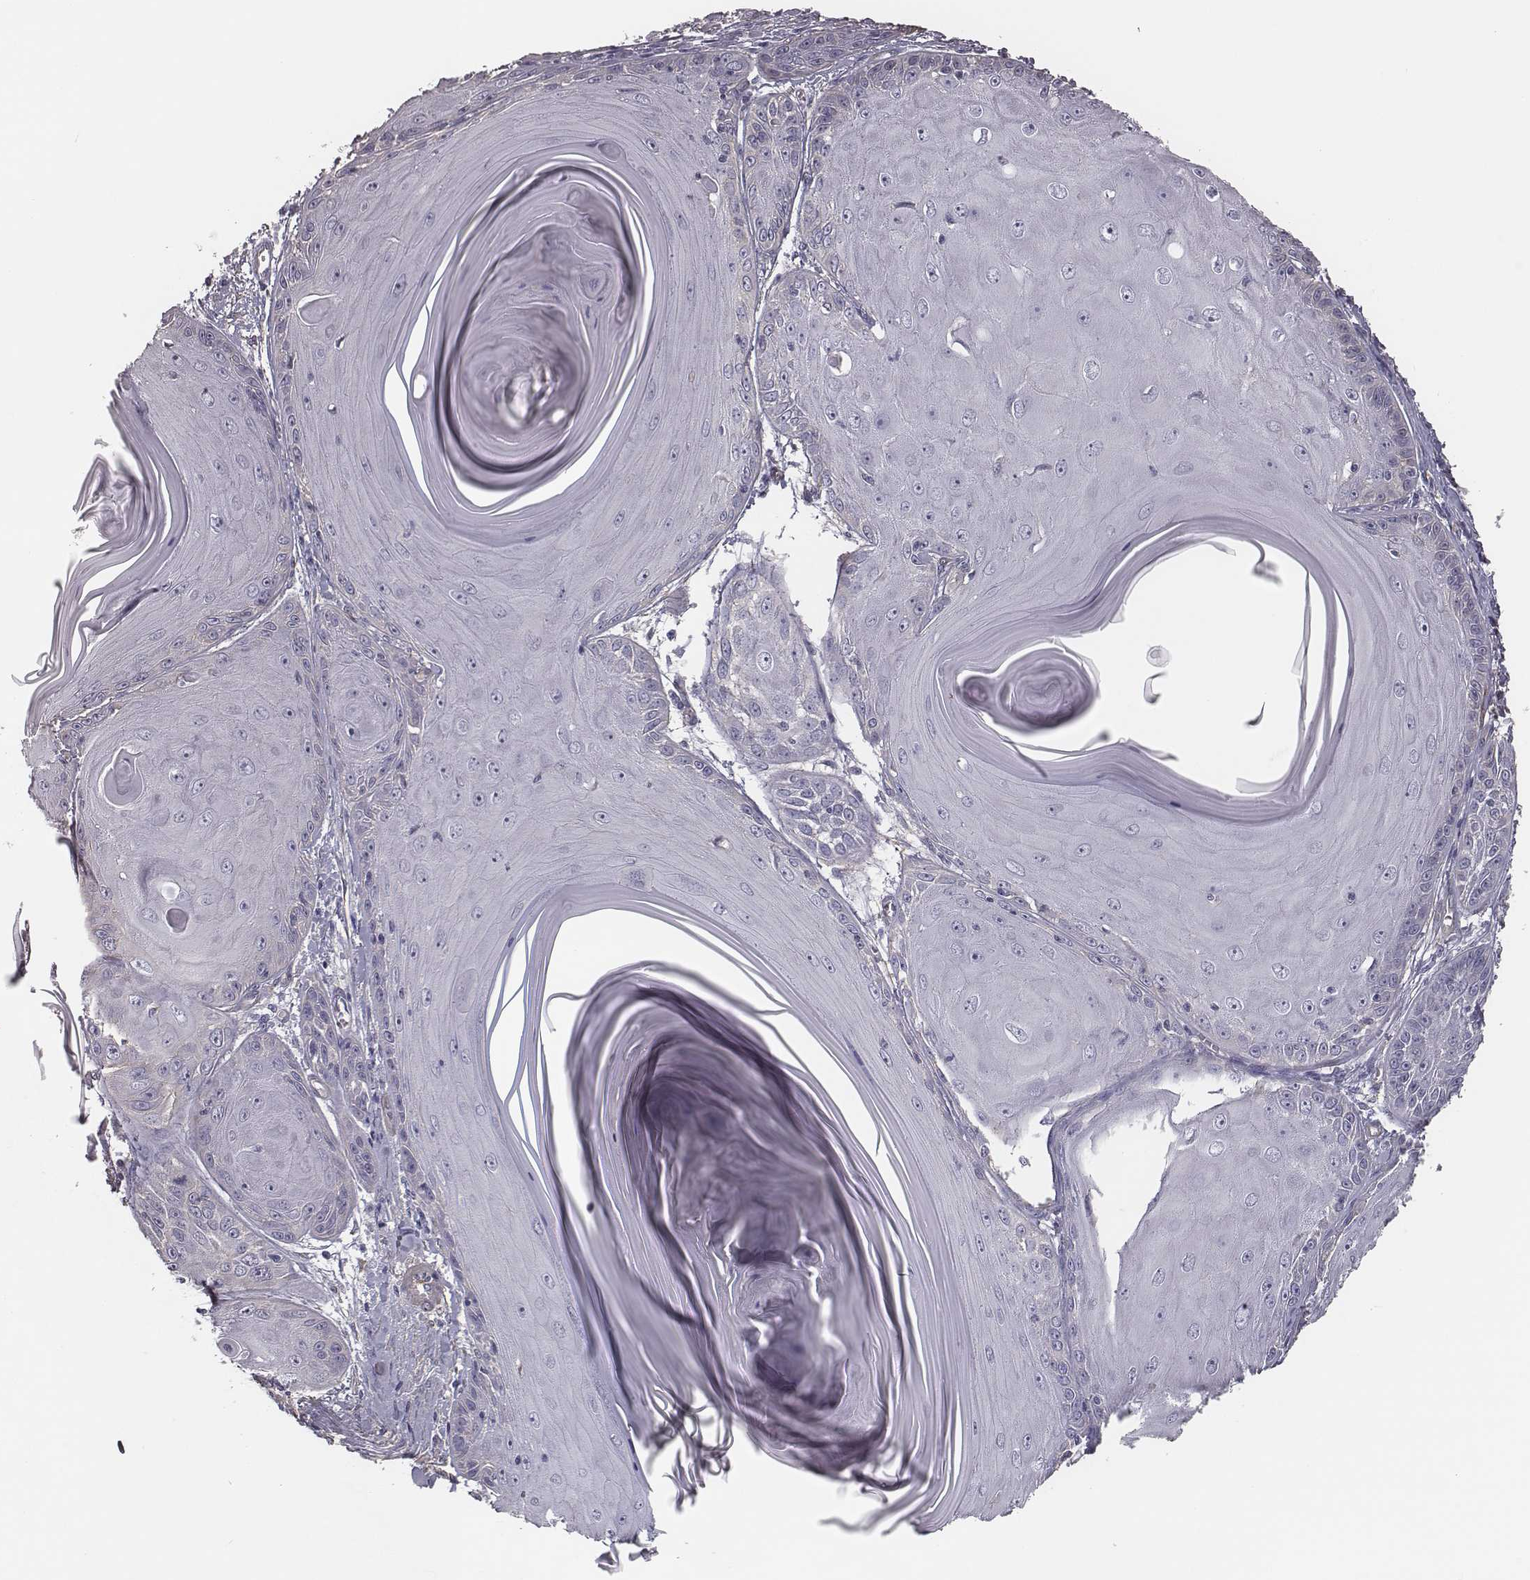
{"staining": {"intensity": "negative", "quantity": "none", "location": "none"}, "tissue": "skin cancer", "cell_type": "Tumor cells", "image_type": "cancer", "snomed": [{"axis": "morphology", "description": "Squamous cell carcinoma, NOS"}, {"axis": "topography", "description": "Skin"}, {"axis": "topography", "description": "Vulva"}], "caption": "Immunohistochemical staining of human squamous cell carcinoma (skin) shows no significant expression in tumor cells. Nuclei are stained in blue.", "gene": "ISYNA1", "patient": {"sex": "female", "age": 85}}